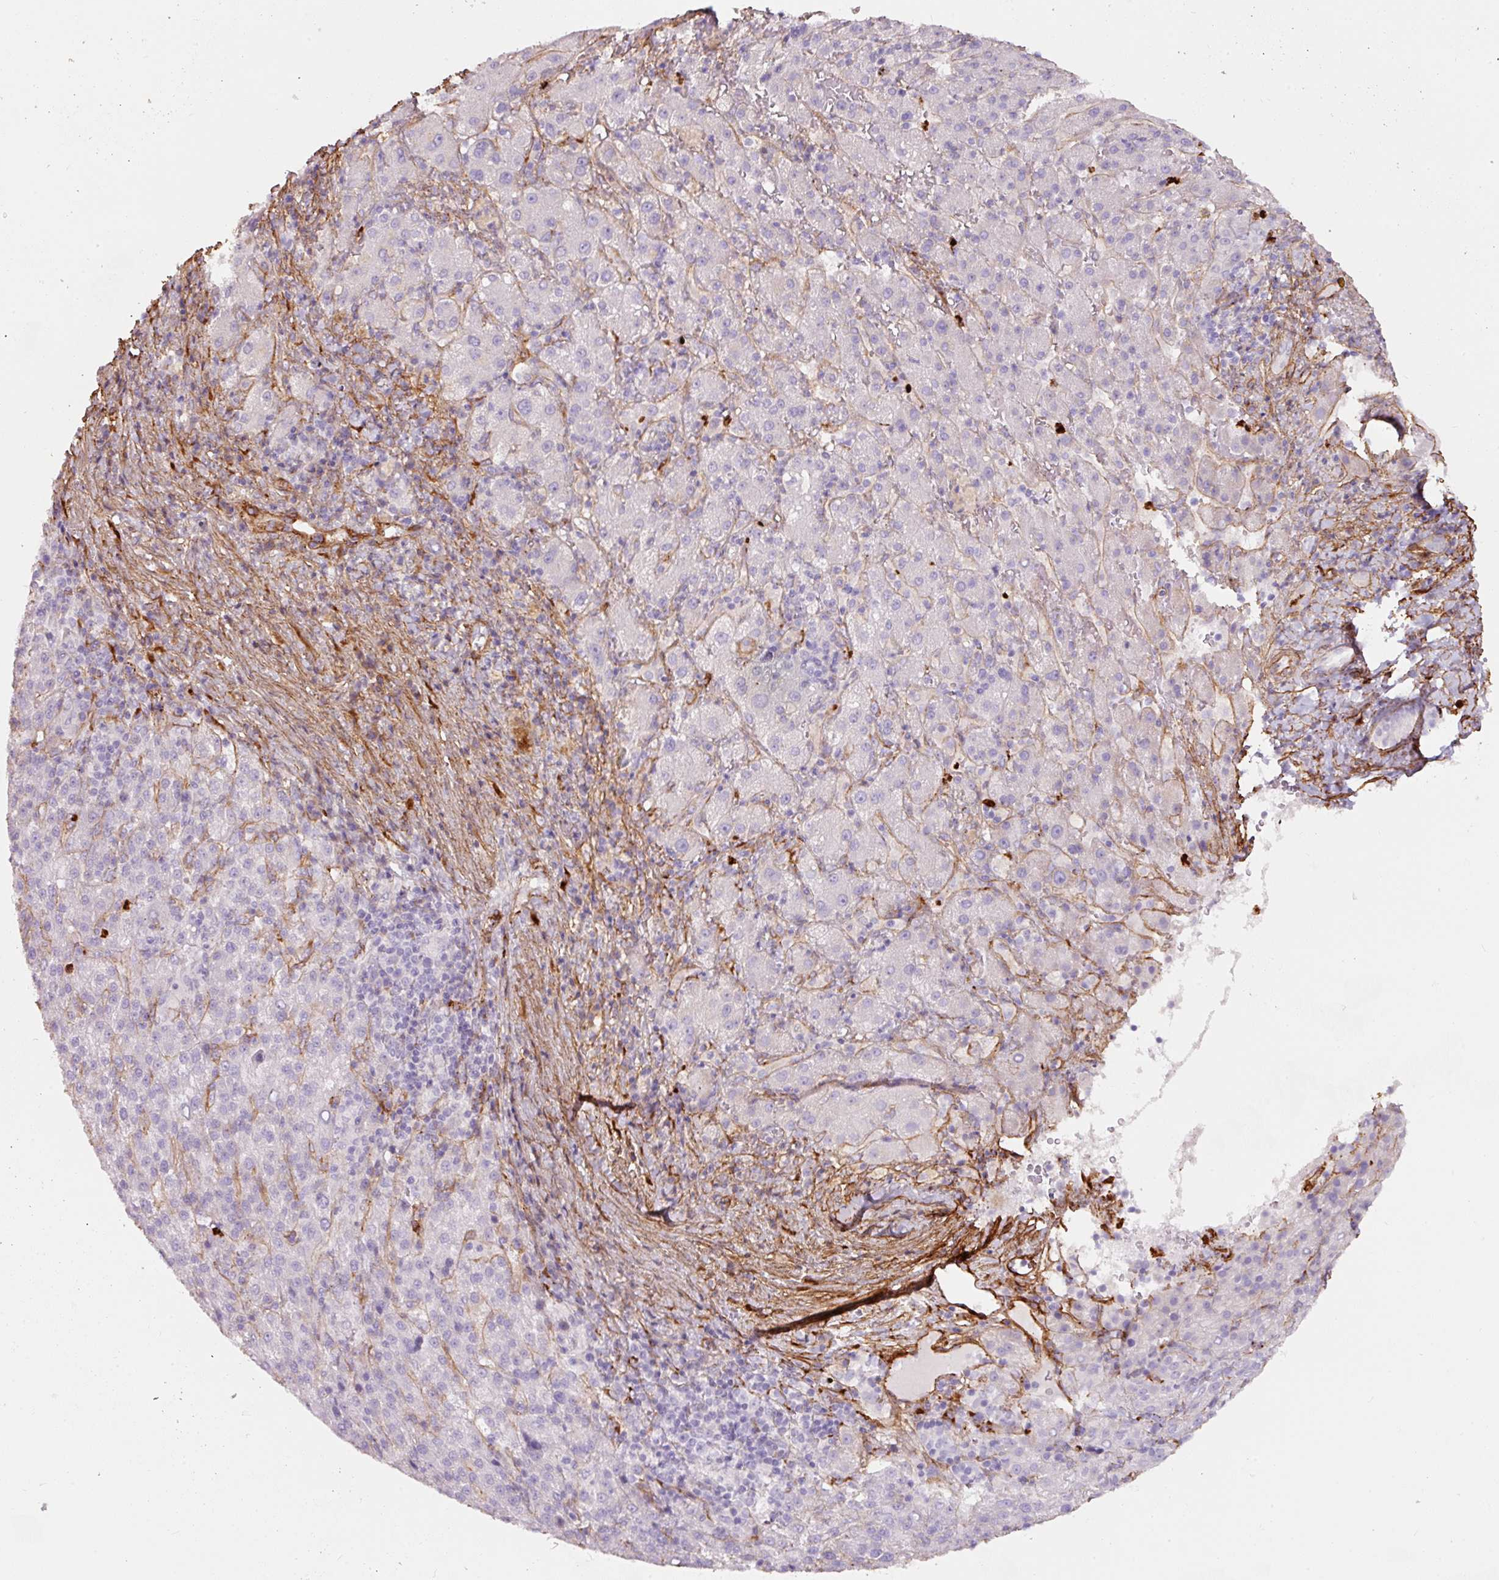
{"staining": {"intensity": "negative", "quantity": "none", "location": "none"}, "tissue": "liver cancer", "cell_type": "Tumor cells", "image_type": "cancer", "snomed": [{"axis": "morphology", "description": "Carcinoma, Hepatocellular, NOS"}, {"axis": "topography", "description": "Liver"}], "caption": "Human liver hepatocellular carcinoma stained for a protein using IHC displays no positivity in tumor cells.", "gene": "LOXL4", "patient": {"sex": "female", "age": 58}}